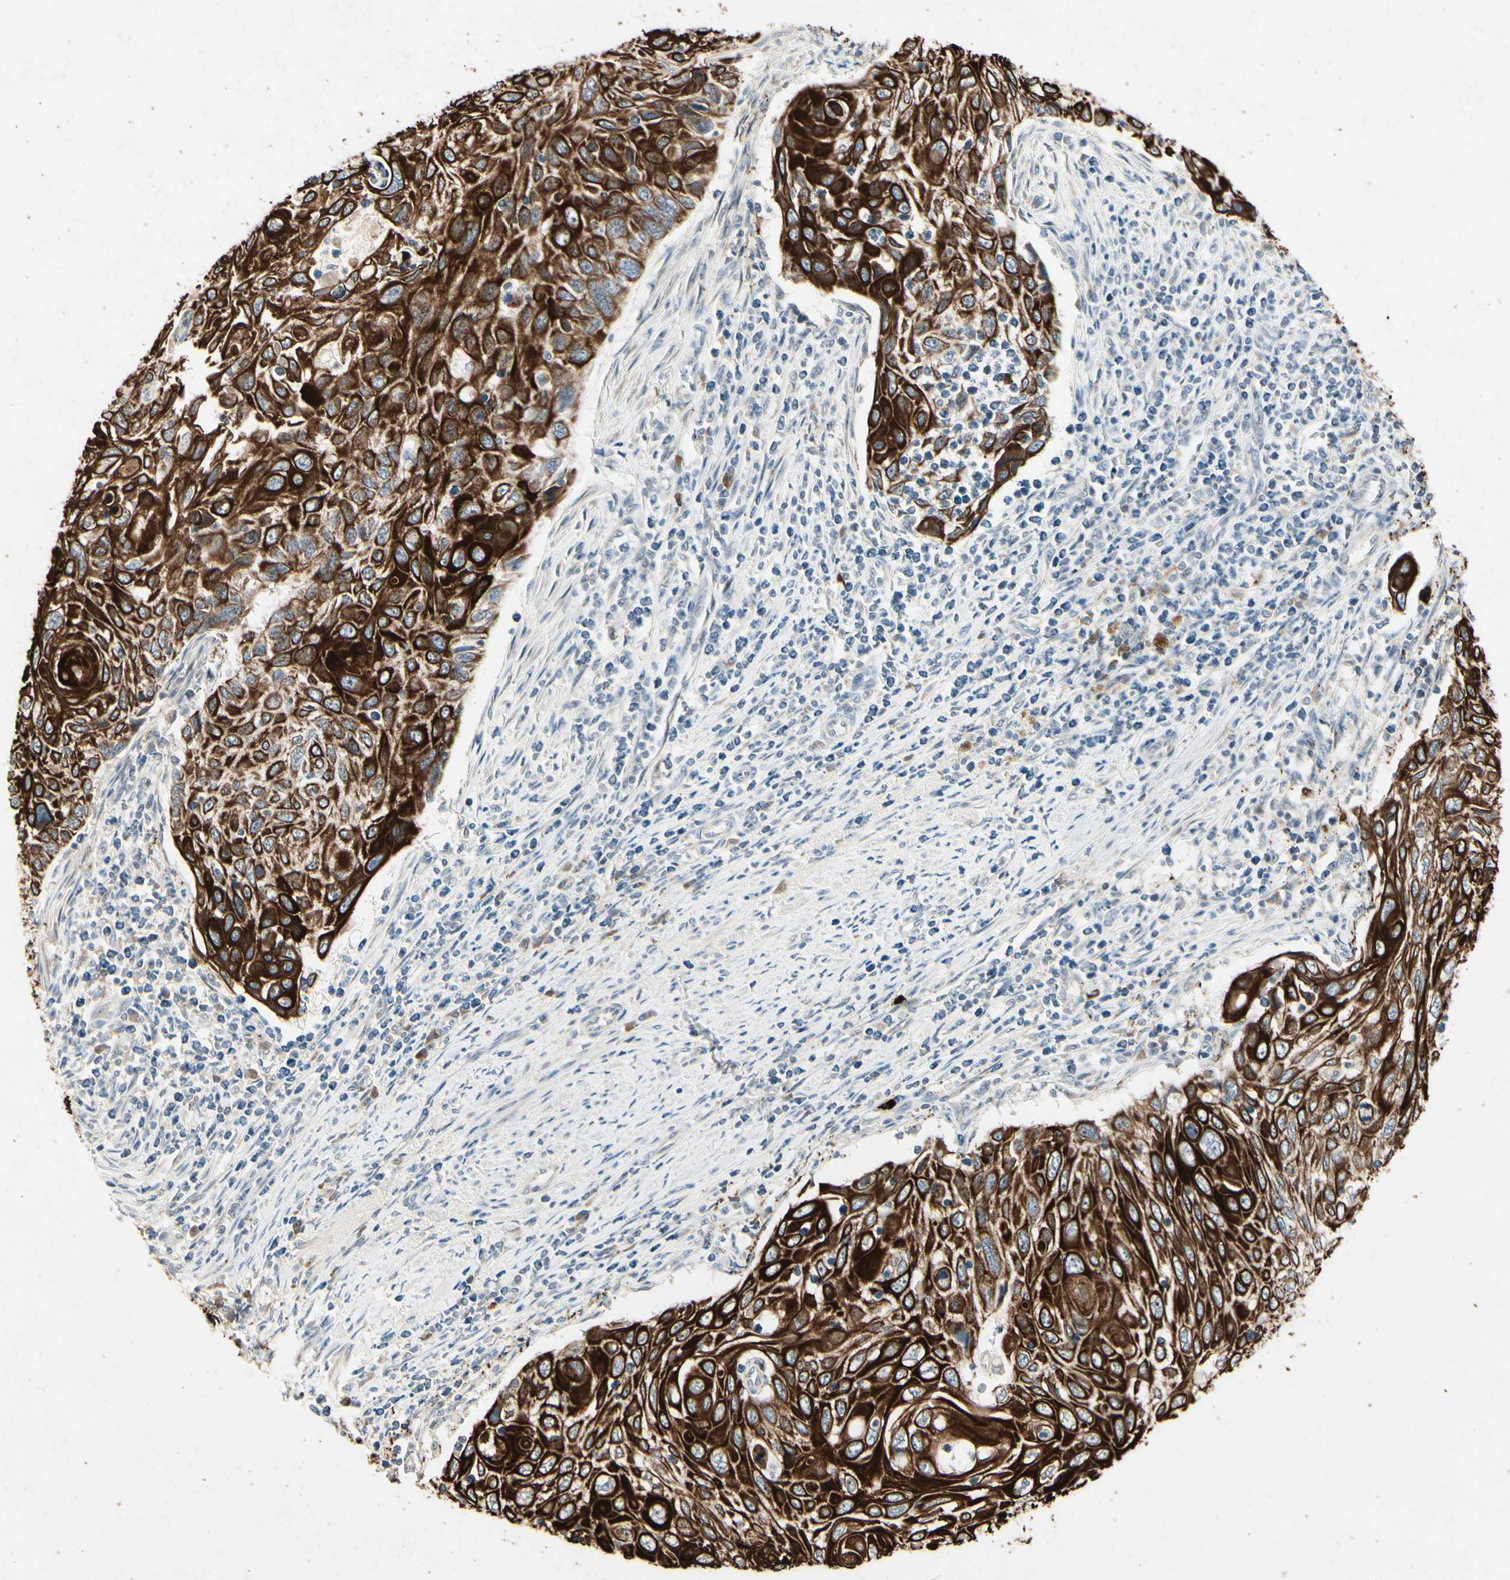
{"staining": {"intensity": "strong", "quantity": ">75%", "location": "cytoplasmic/membranous"}, "tissue": "cervical cancer", "cell_type": "Tumor cells", "image_type": "cancer", "snomed": [{"axis": "morphology", "description": "Squamous cell carcinoma, NOS"}, {"axis": "topography", "description": "Cervix"}], "caption": "A brown stain highlights strong cytoplasmic/membranous positivity of a protein in human cervical cancer (squamous cell carcinoma) tumor cells. (Brightfield microscopy of DAB IHC at high magnification).", "gene": "SKIL", "patient": {"sex": "female", "age": 70}}